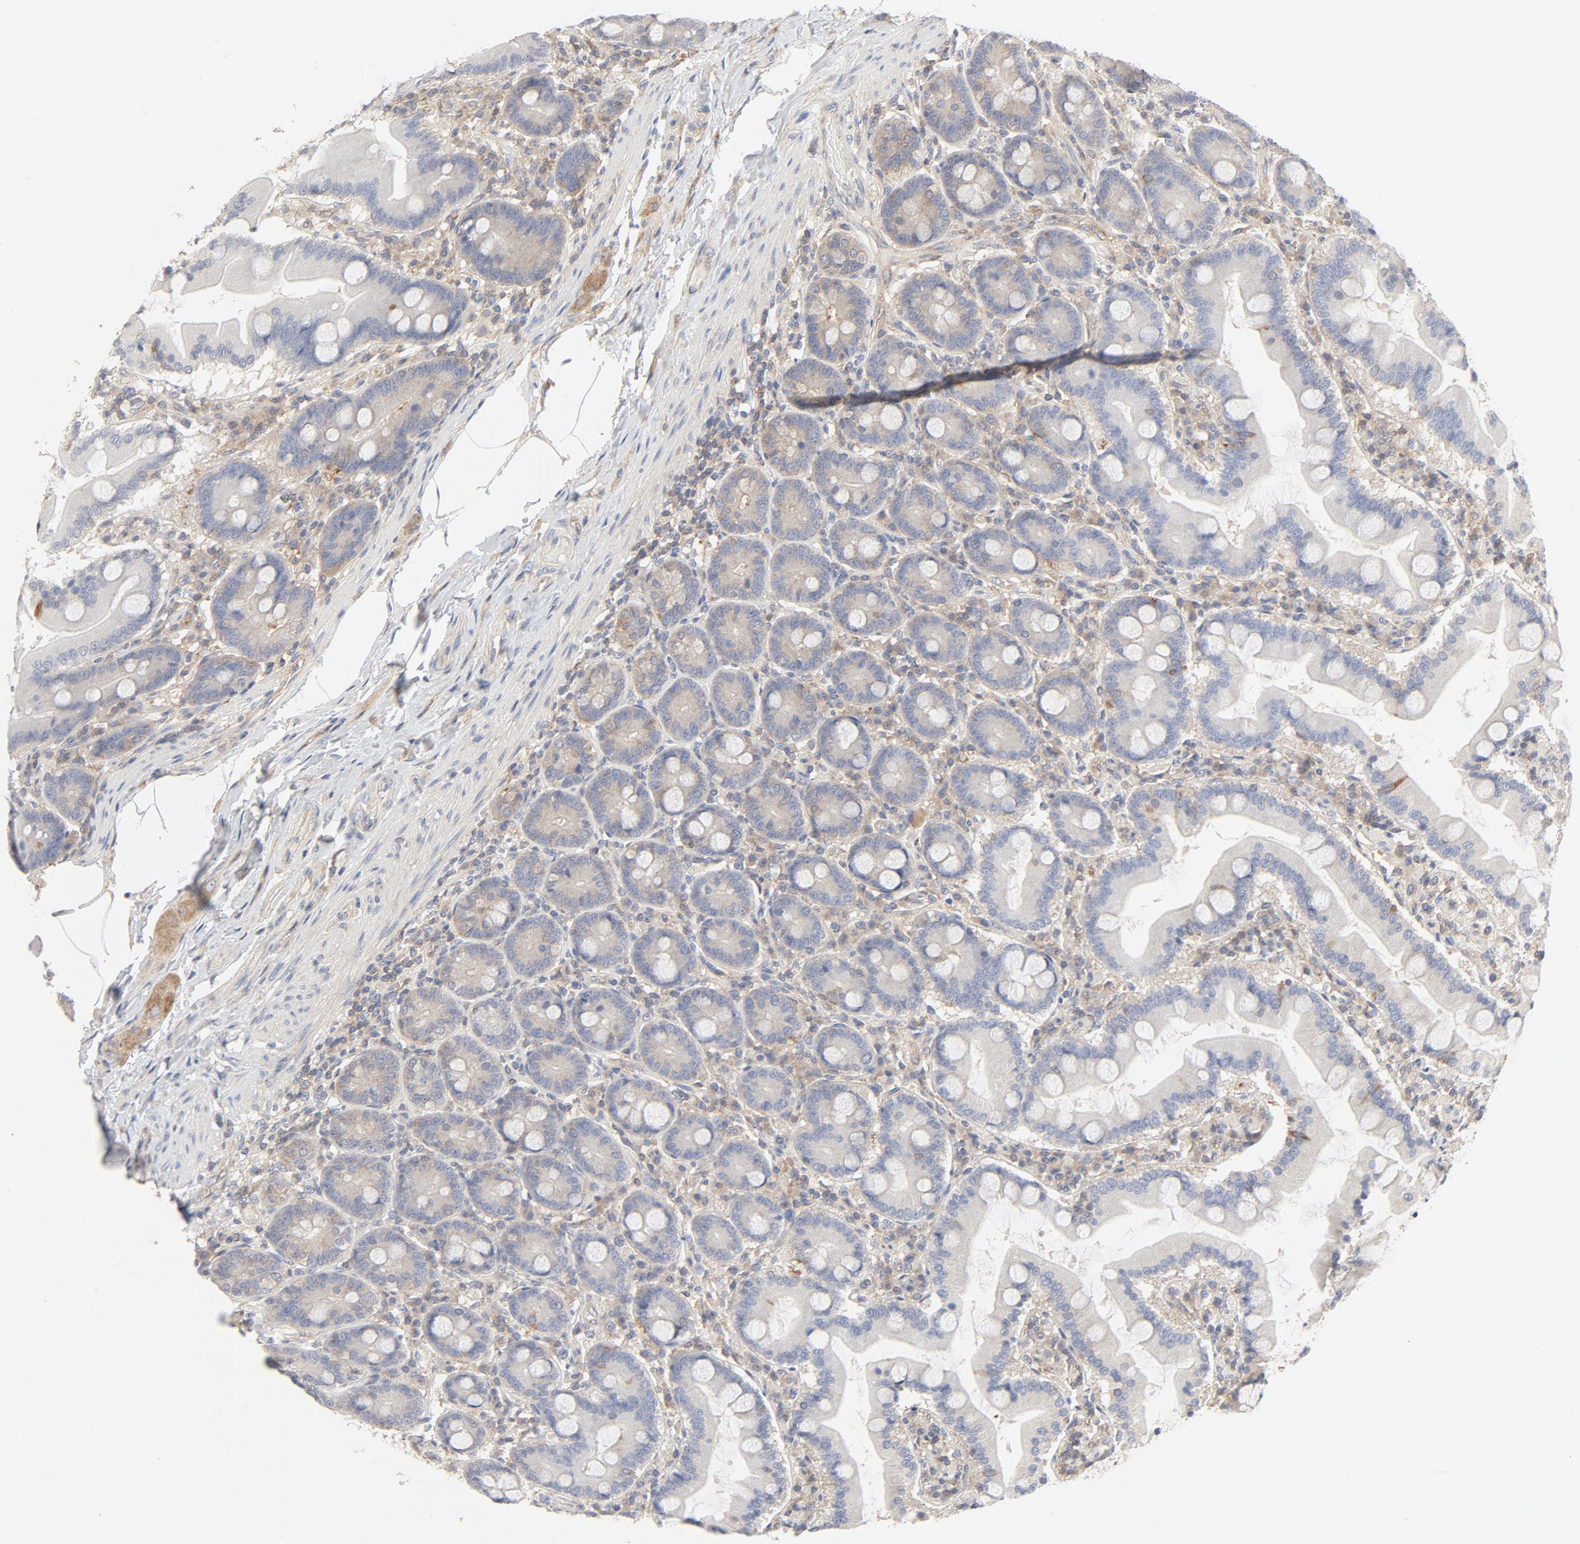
{"staining": {"intensity": "moderate", "quantity": "25%-75%", "location": "cytoplasmic/membranous"}, "tissue": "duodenum", "cell_type": "Glandular cells", "image_type": "normal", "snomed": [{"axis": "morphology", "description": "Normal tissue, NOS"}, {"axis": "topography", "description": "Duodenum"}], "caption": "High-power microscopy captured an immunohistochemistry (IHC) histopathology image of normal duodenum, revealing moderate cytoplasmic/membranous staining in about 25%-75% of glandular cells.", "gene": "RABEP1", "patient": {"sex": "female", "age": 64}}